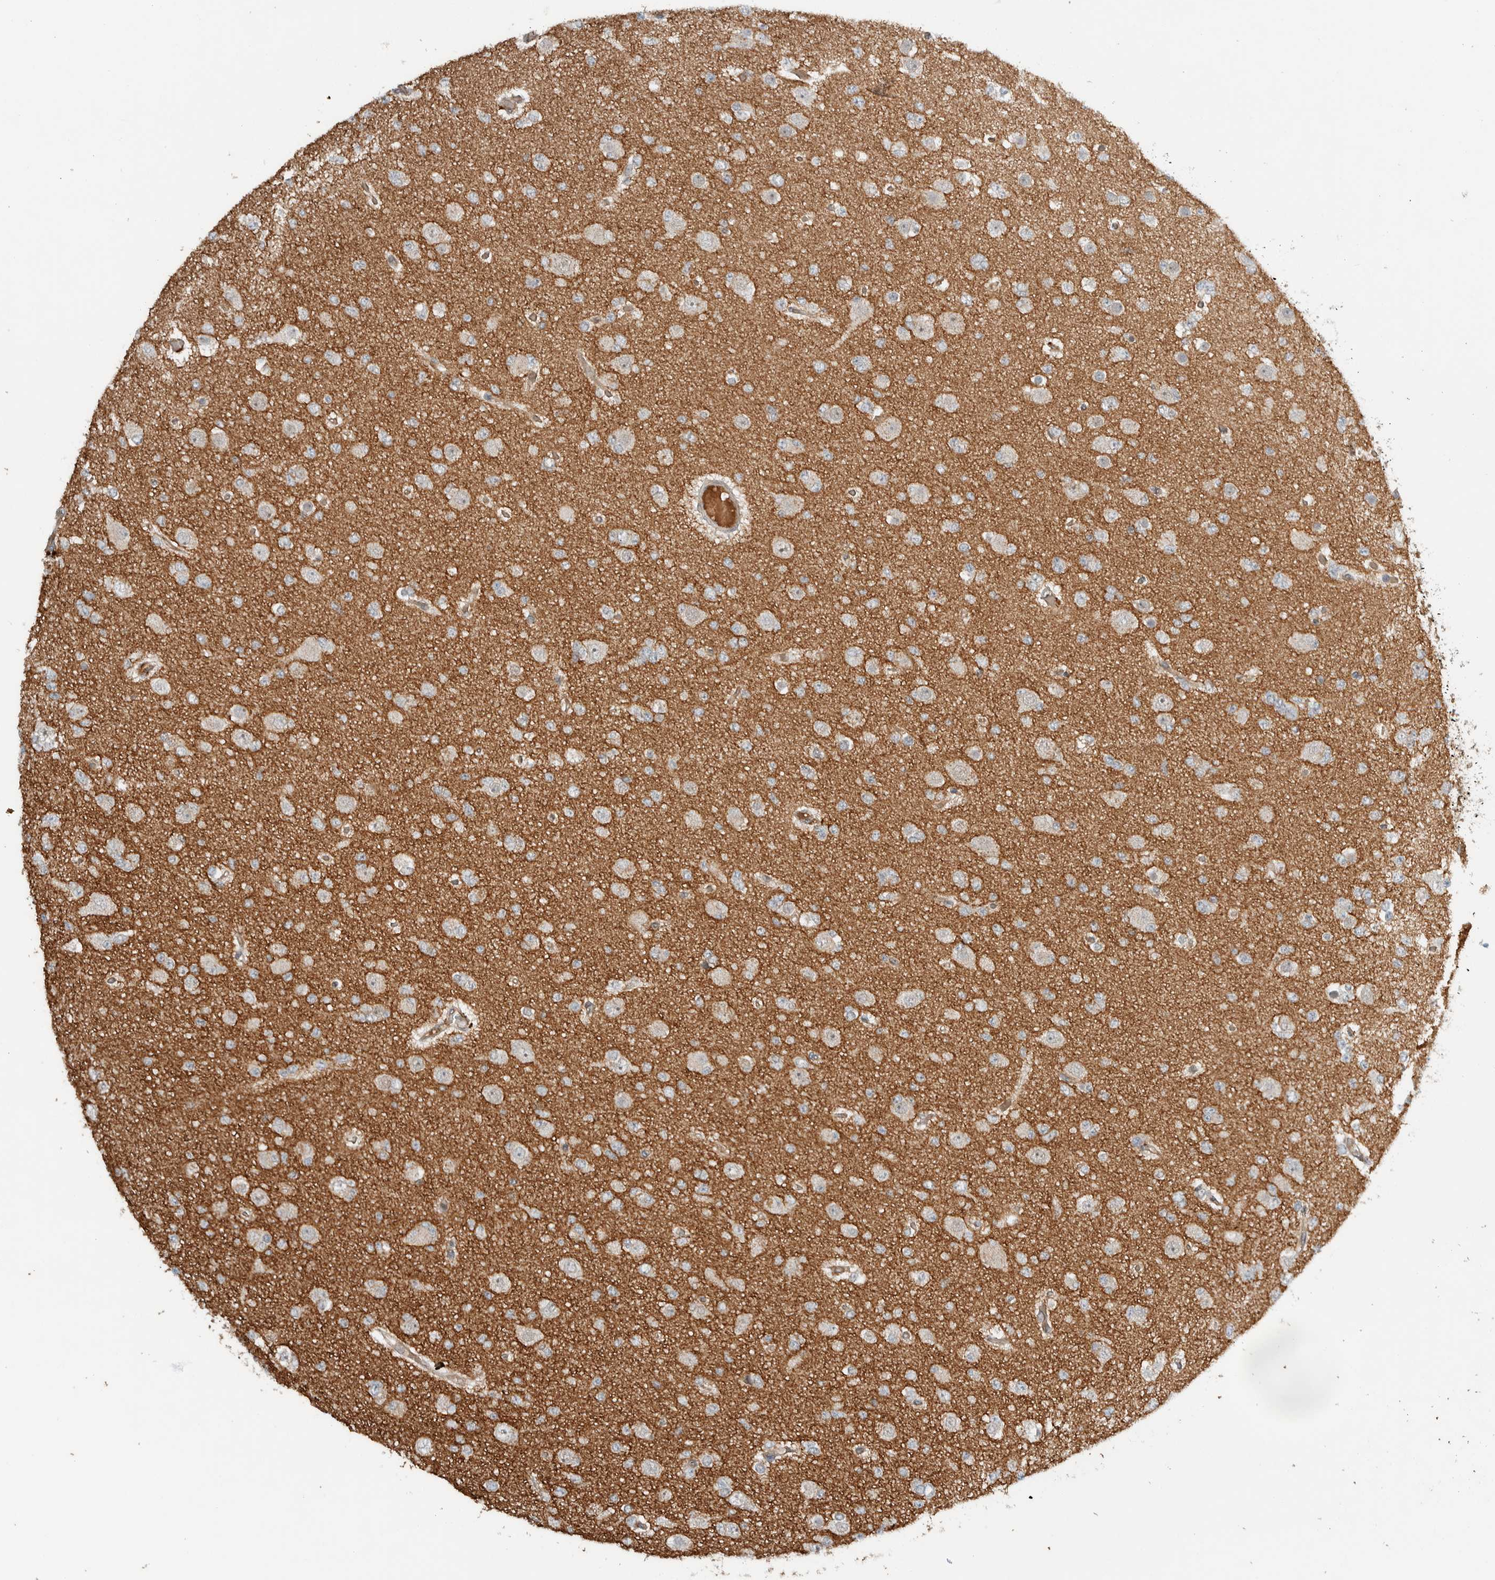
{"staining": {"intensity": "weak", "quantity": "<25%", "location": "cytoplasmic/membranous"}, "tissue": "glioma", "cell_type": "Tumor cells", "image_type": "cancer", "snomed": [{"axis": "morphology", "description": "Glioma, malignant, Low grade"}, {"axis": "topography", "description": "Brain"}], "caption": "There is no significant expression in tumor cells of glioma.", "gene": "ARMC7", "patient": {"sex": "female", "age": 22}}